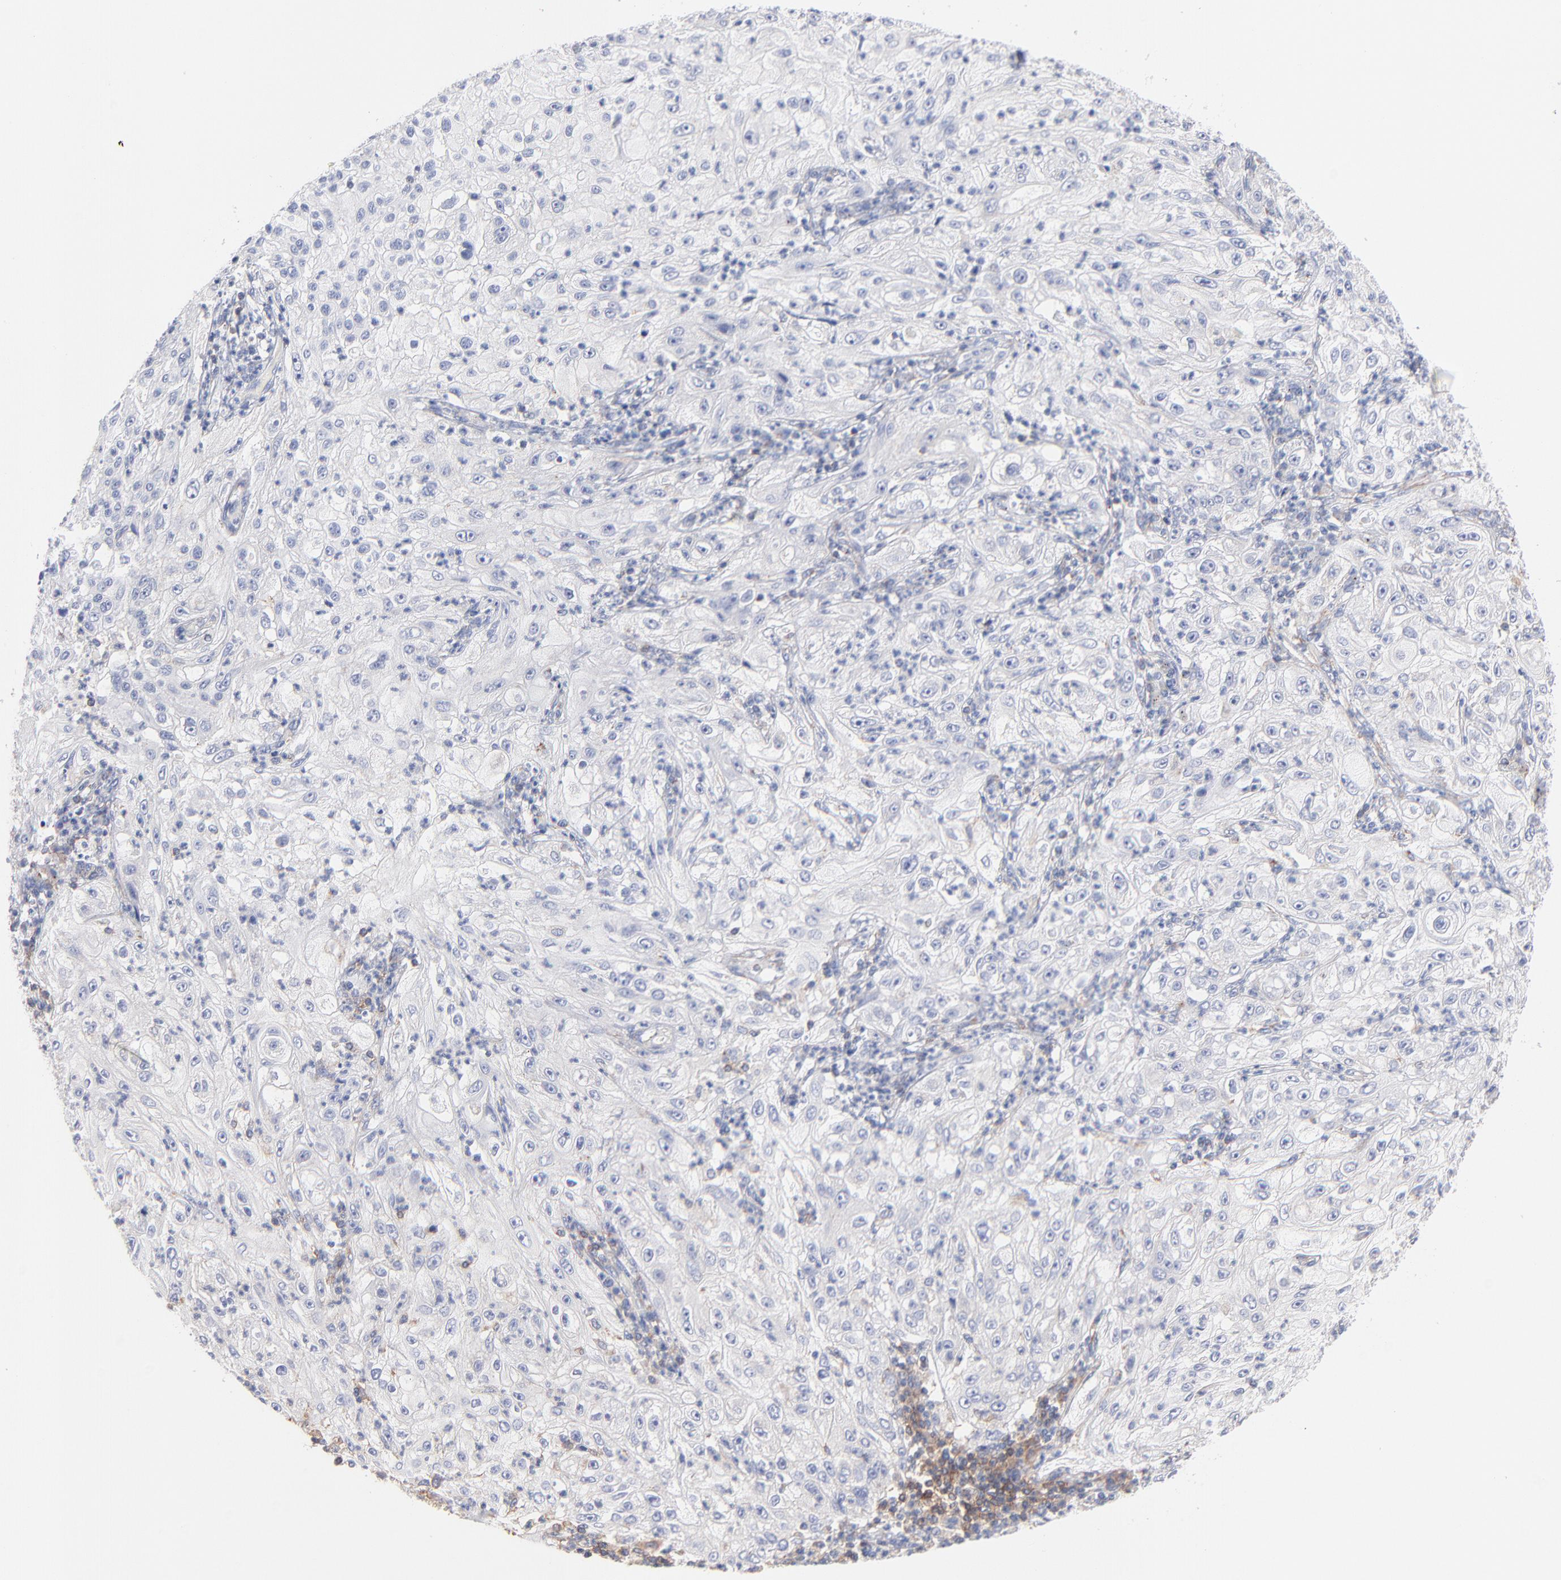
{"staining": {"intensity": "negative", "quantity": "none", "location": "none"}, "tissue": "lung cancer", "cell_type": "Tumor cells", "image_type": "cancer", "snomed": [{"axis": "morphology", "description": "Inflammation, NOS"}, {"axis": "morphology", "description": "Squamous cell carcinoma, NOS"}, {"axis": "topography", "description": "Lymph node"}, {"axis": "topography", "description": "Soft tissue"}, {"axis": "topography", "description": "Lung"}], "caption": "Squamous cell carcinoma (lung) was stained to show a protein in brown. There is no significant positivity in tumor cells.", "gene": "SEPTIN6", "patient": {"sex": "male", "age": 66}}